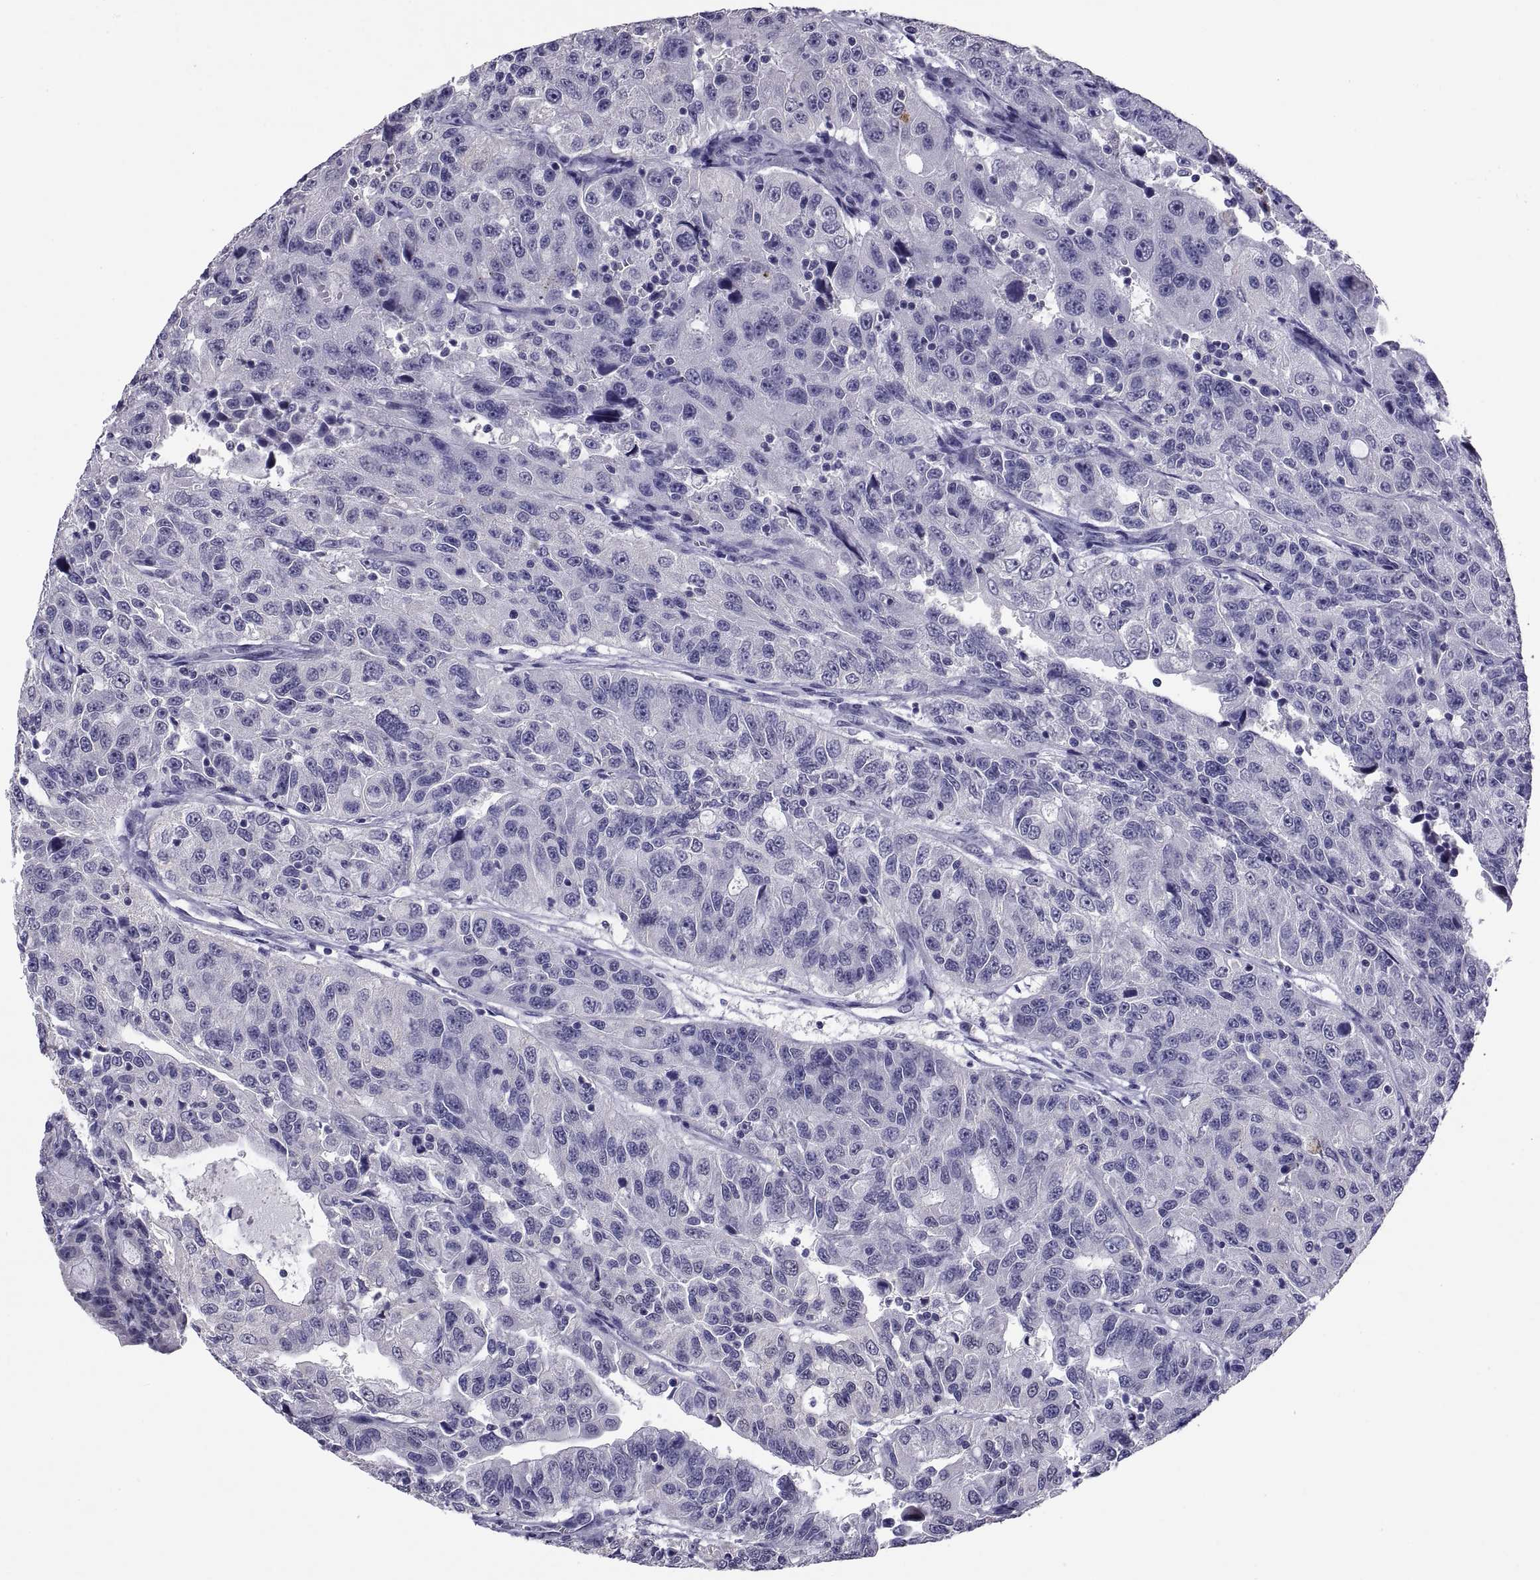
{"staining": {"intensity": "negative", "quantity": "none", "location": "none"}, "tissue": "urothelial cancer", "cell_type": "Tumor cells", "image_type": "cancer", "snomed": [{"axis": "morphology", "description": "Urothelial carcinoma, NOS"}, {"axis": "morphology", "description": "Urothelial carcinoma, High grade"}, {"axis": "topography", "description": "Urinary bladder"}], "caption": "Tumor cells are negative for protein expression in human urothelial cancer. Brightfield microscopy of immunohistochemistry stained with DAB (brown) and hematoxylin (blue), captured at high magnification.", "gene": "TGFBR3L", "patient": {"sex": "female", "age": 73}}